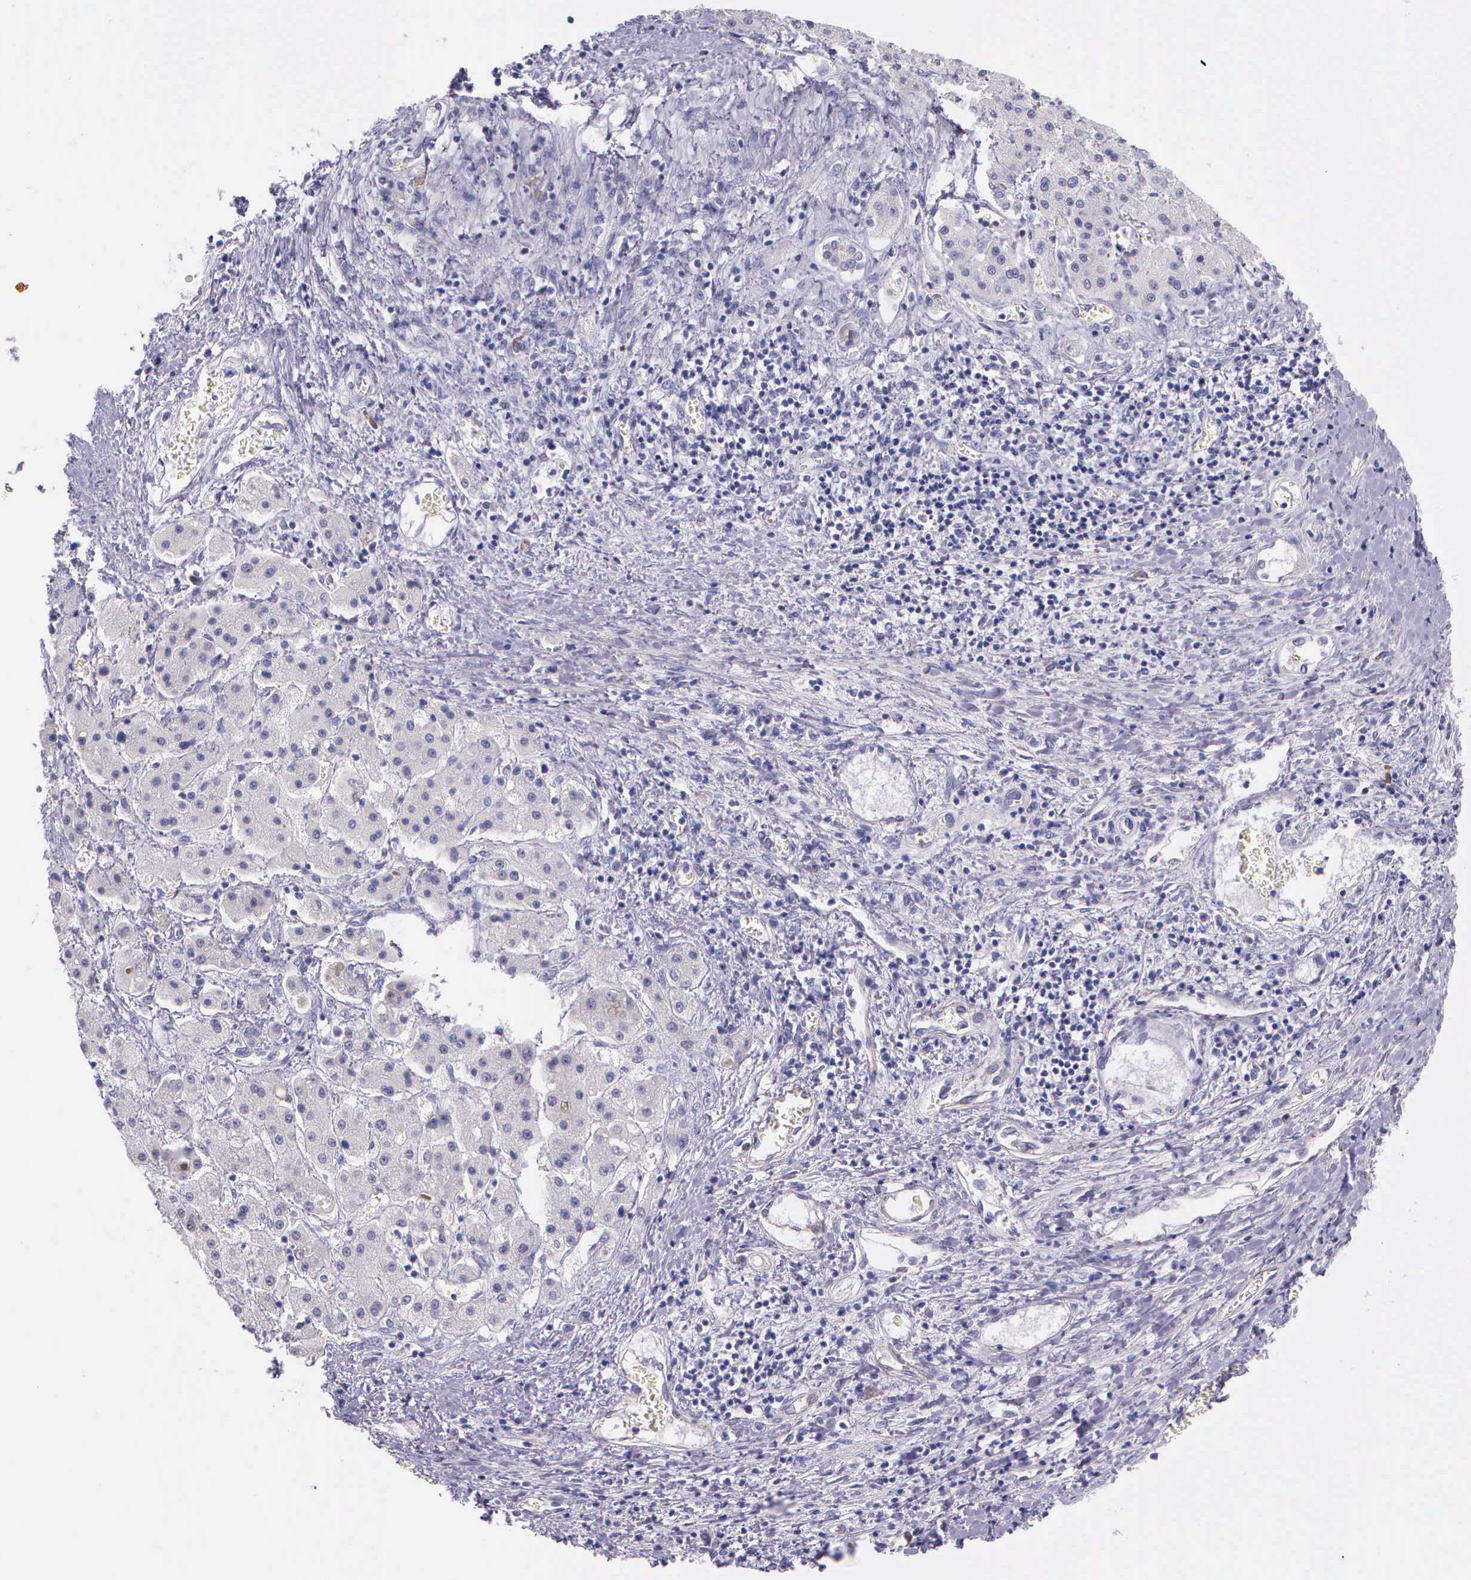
{"staining": {"intensity": "negative", "quantity": "none", "location": "none"}, "tissue": "liver cancer", "cell_type": "Tumor cells", "image_type": "cancer", "snomed": [{"axis": "morphology", "description": "Carcinoma, Hepatocellular, NOS"}, {"axis": "topography", "description": "Liver"}], "caption": "Photomicrograph shows no significant protein staining in tumor cells of hepatocellular carcinoma (liver).", "gene": "THSD7A", "patient": {"sex": "male", "age": 24}}